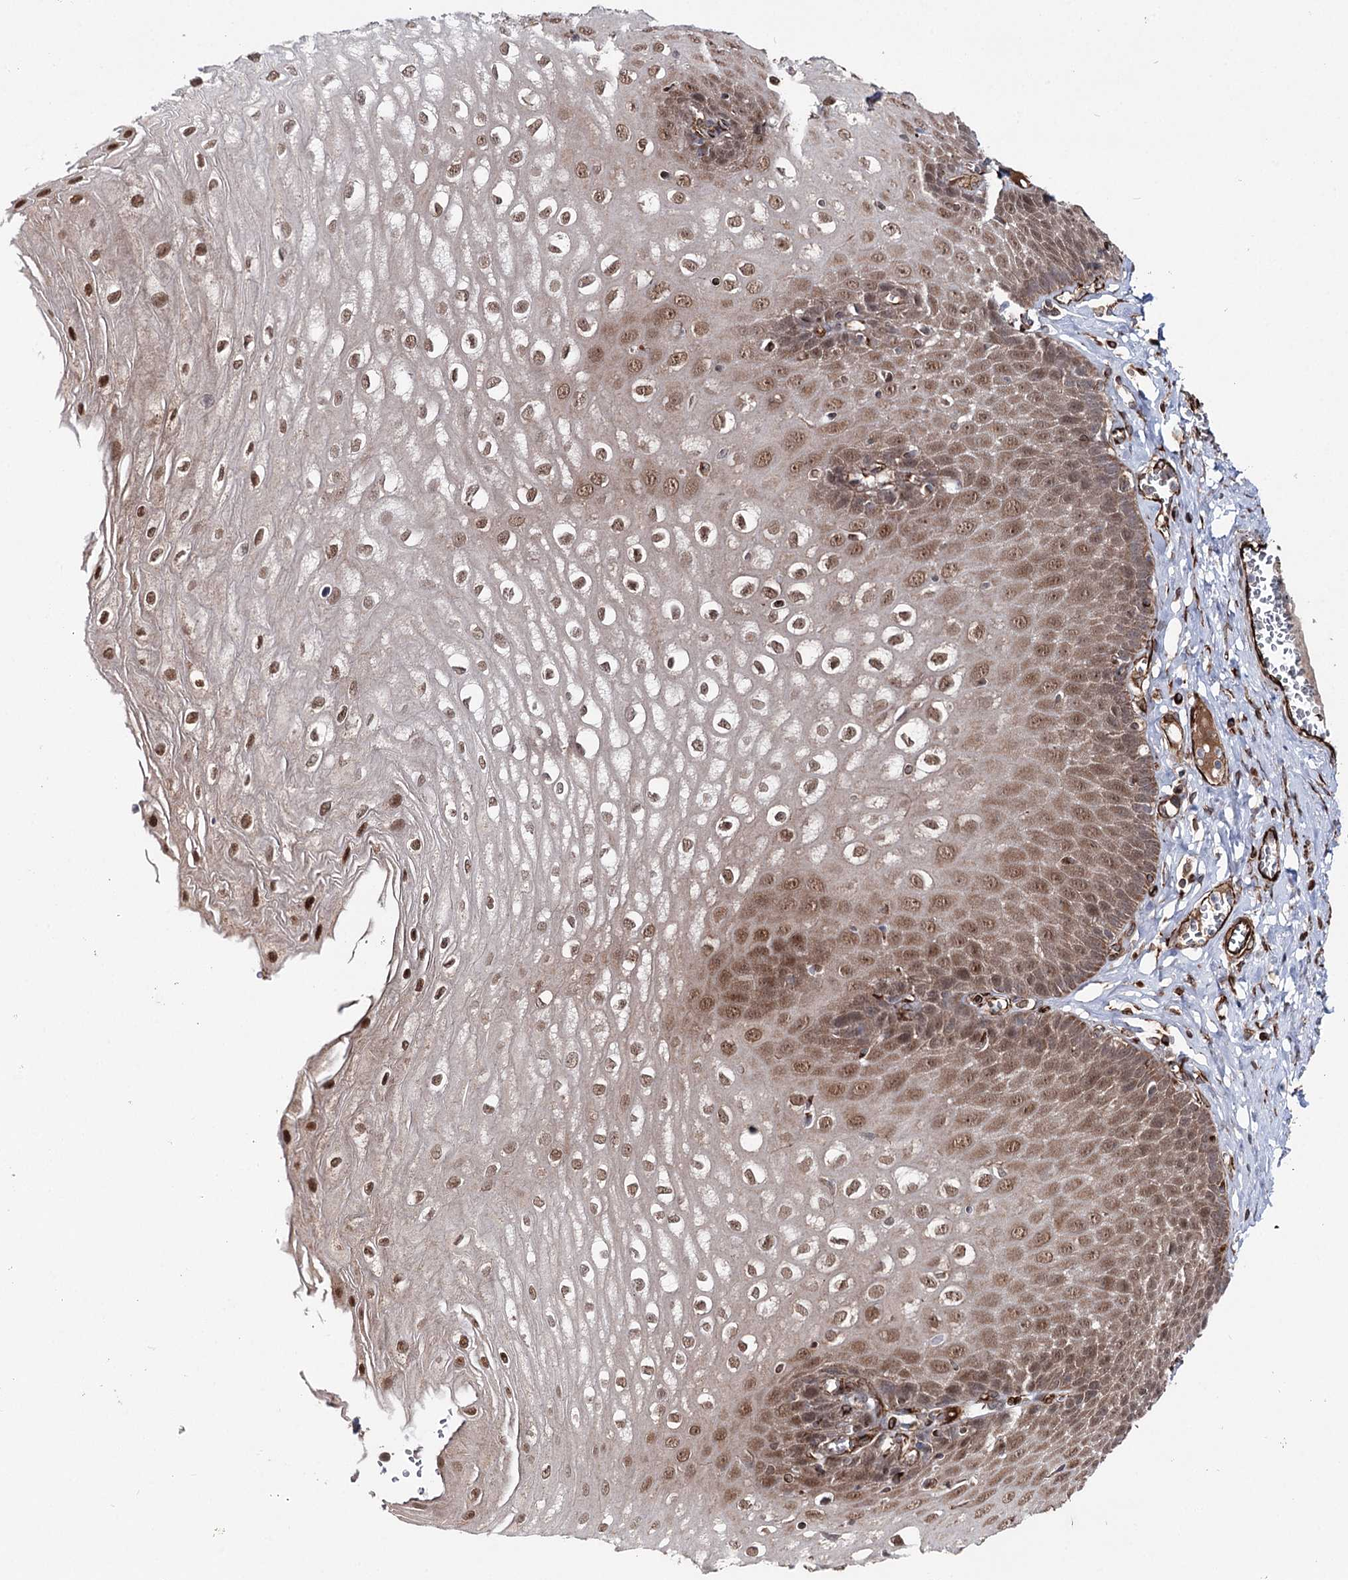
{"staining": {"intensity": "moderate", "quantity": ">75%", "location": "cytoplasmic/membranous,nuclear"}, "tissue": "esophagus", "cell_type": "Squamous epithelial cells", "image_type": "normal", "snomed": [{"axis": "morphology", "description": "Normal tissue, NOS"}, {"axis": "topography", "description": "Esophagus"}], "caption": "Esophagus stained for a protein shows moderate cytoplasmic/membranous,nuclear positivity in squamous epithelial cells. The protein is stained brown, and the nuclei are stained in blue (DAB IHC with brightfield microscopy, high magnification).", "gene": "MIB1", "patient": {"sex": "male", "age": 60}}